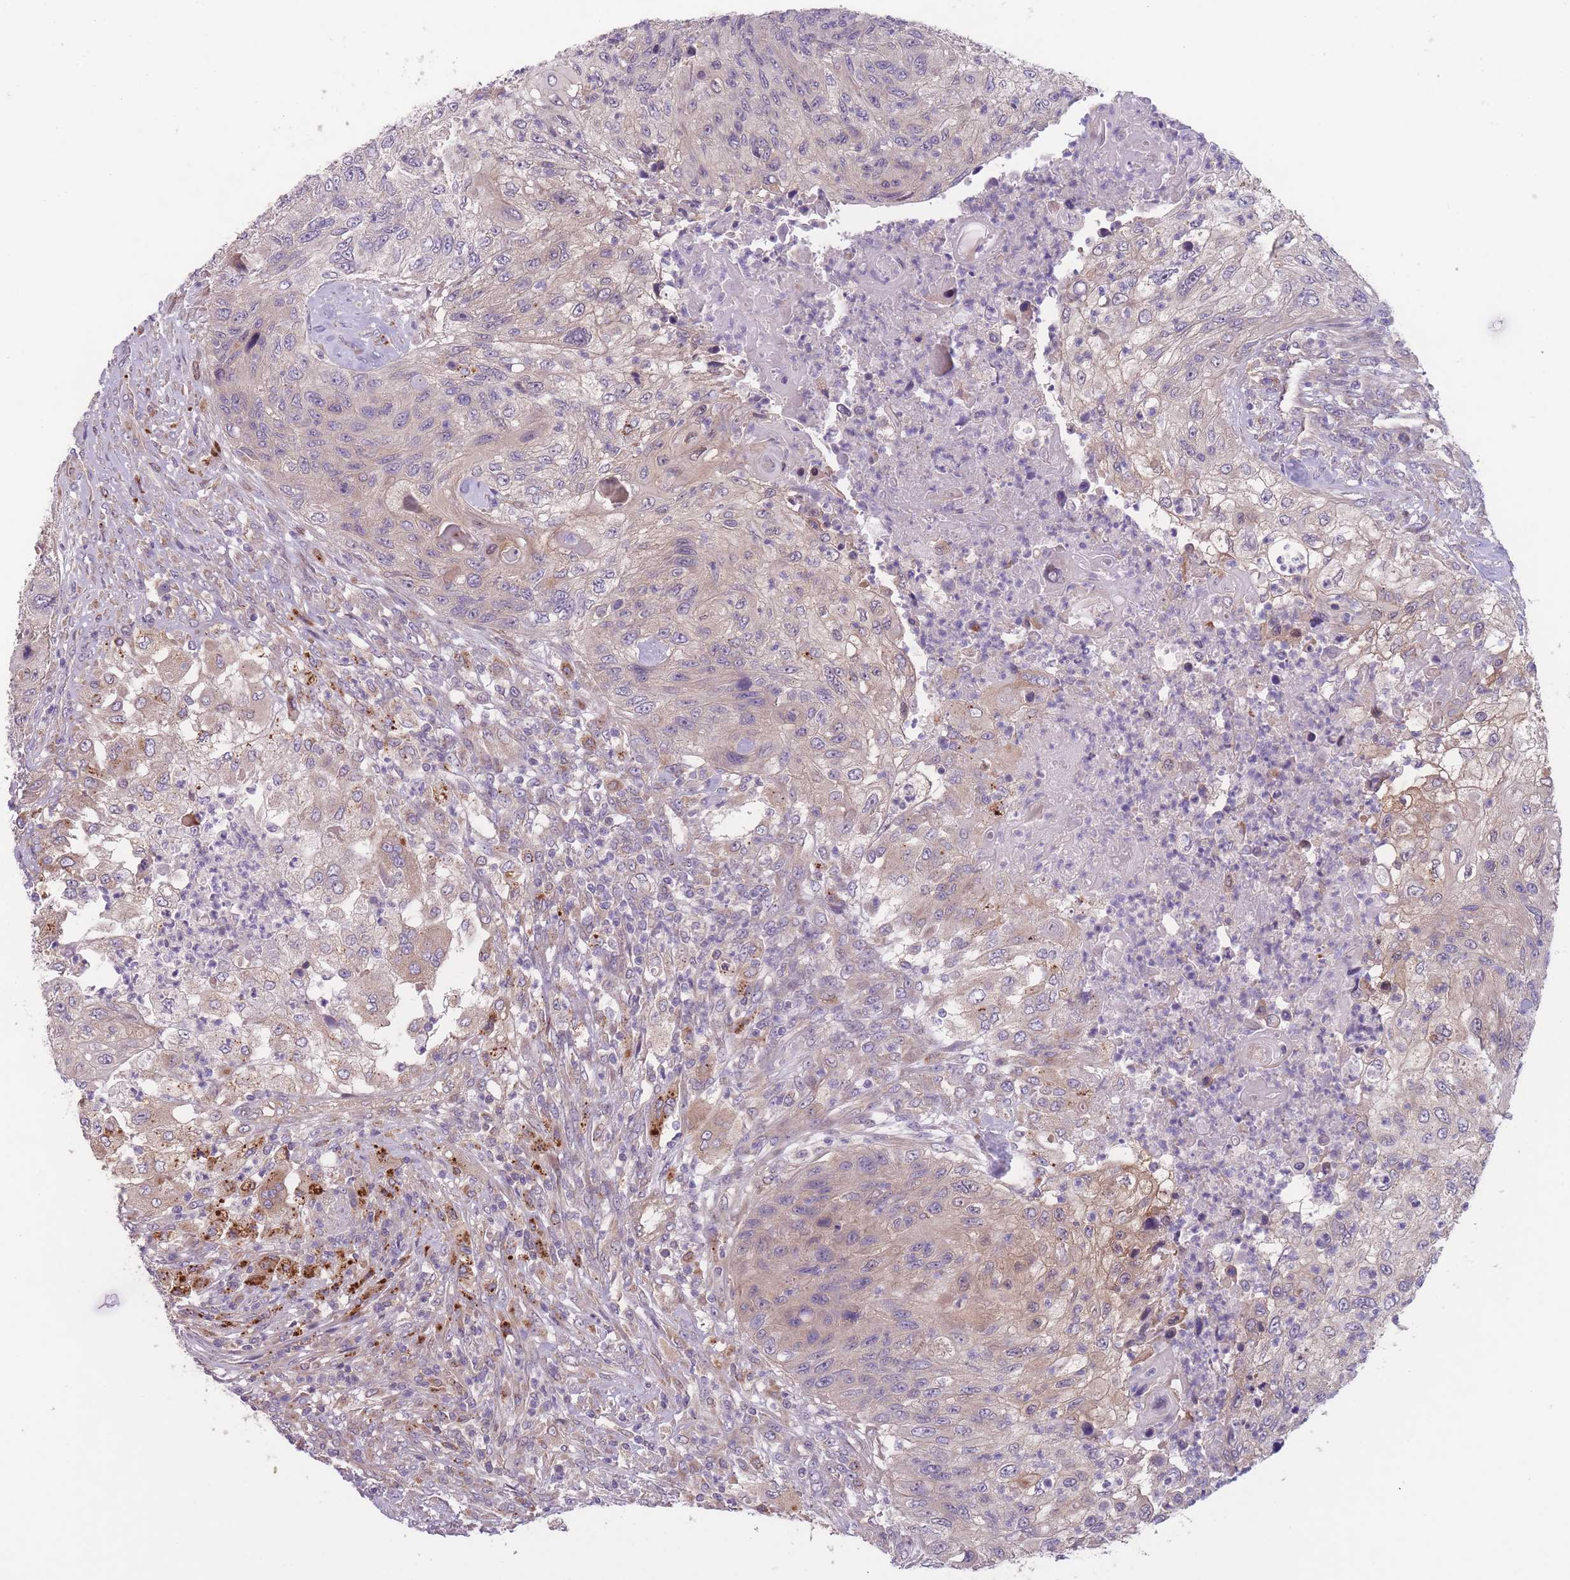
{"staining": {"intensity": "moderate", "quantity": "<25%", "location": "cytoplasmic/membranous"}, "tissue": "urothelial cancer", "cell_type": "Tumor cells", "image_type": "cancer", "snomed": [{"axis": "morphology", "description": "Urothelial carcinoma, High grade"}, {"axis": "topography", "description": "Urinary bladder"}], "caption": "IHC of high-grade urothelial carcinoma exhibits low levels of moderate cytoplasmic/membranous expression in approximately <25% of tumor cells.", "gene": "ITPKC", "patient": {"sex": "female", "age": 60}}